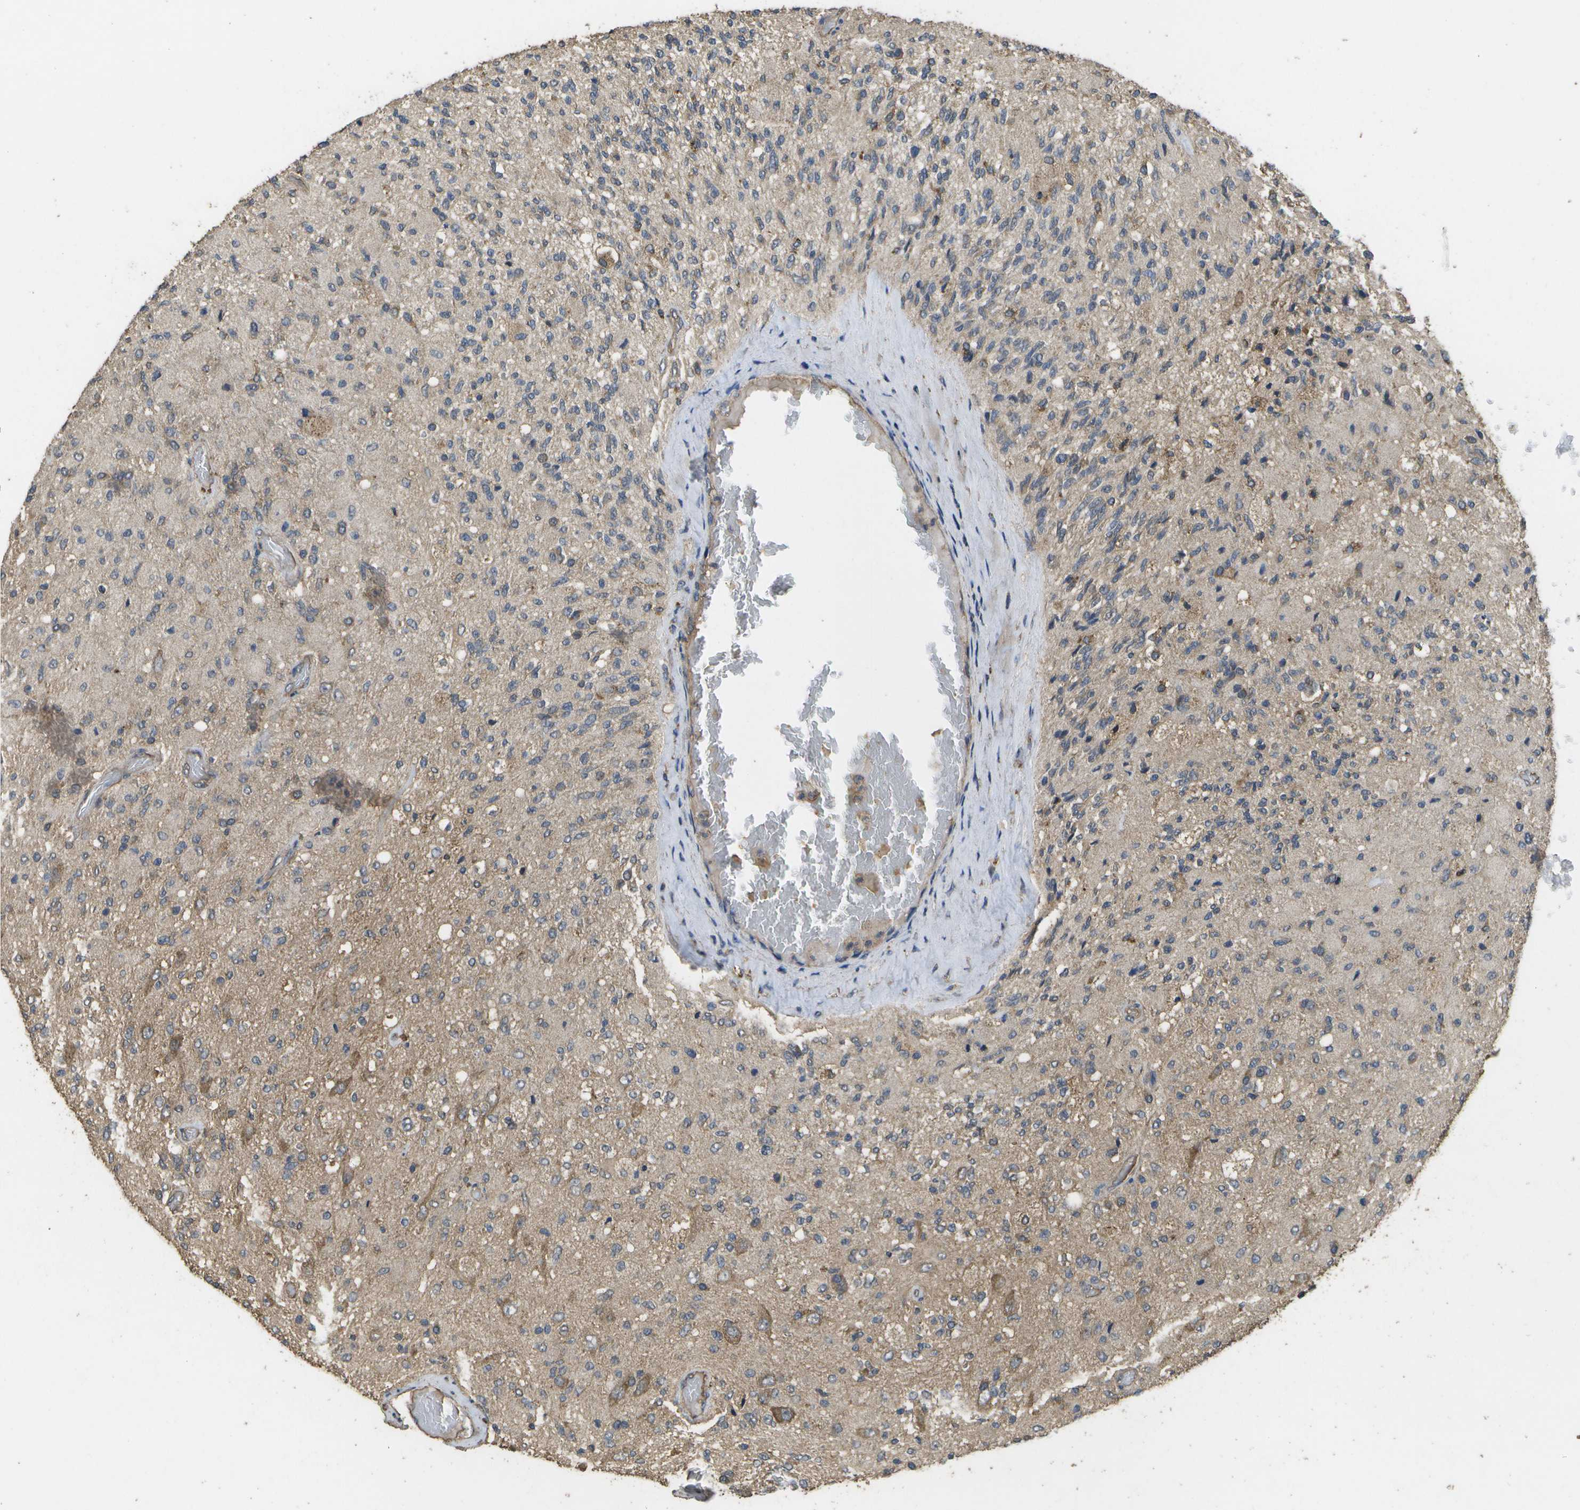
{"staining": {"intensity": "strong", "quantity": "25%-75%", "location": "cytoplasmic/membranous"}, "tissue": "glioma", "cell_type": "Tumor cells", "image_type": "cancer", "snomed": [{"axis": "morphology", "description": "Normal tissue, NOS"}, {"axis": "morphology", "description": "Glioma, malignant, High grade"}, {"axis": "topography", "description": "Cerebral cortex"}], "caption": "Strong cytoplasmic/membranous protein staining is present in approximately 25%-75% of tumor cells in glioma. (brown staining indicates protein expression, while blue staining denotes nuclei).", "gene": "SACS", "patient": {"sex": "male", "age": 77}}